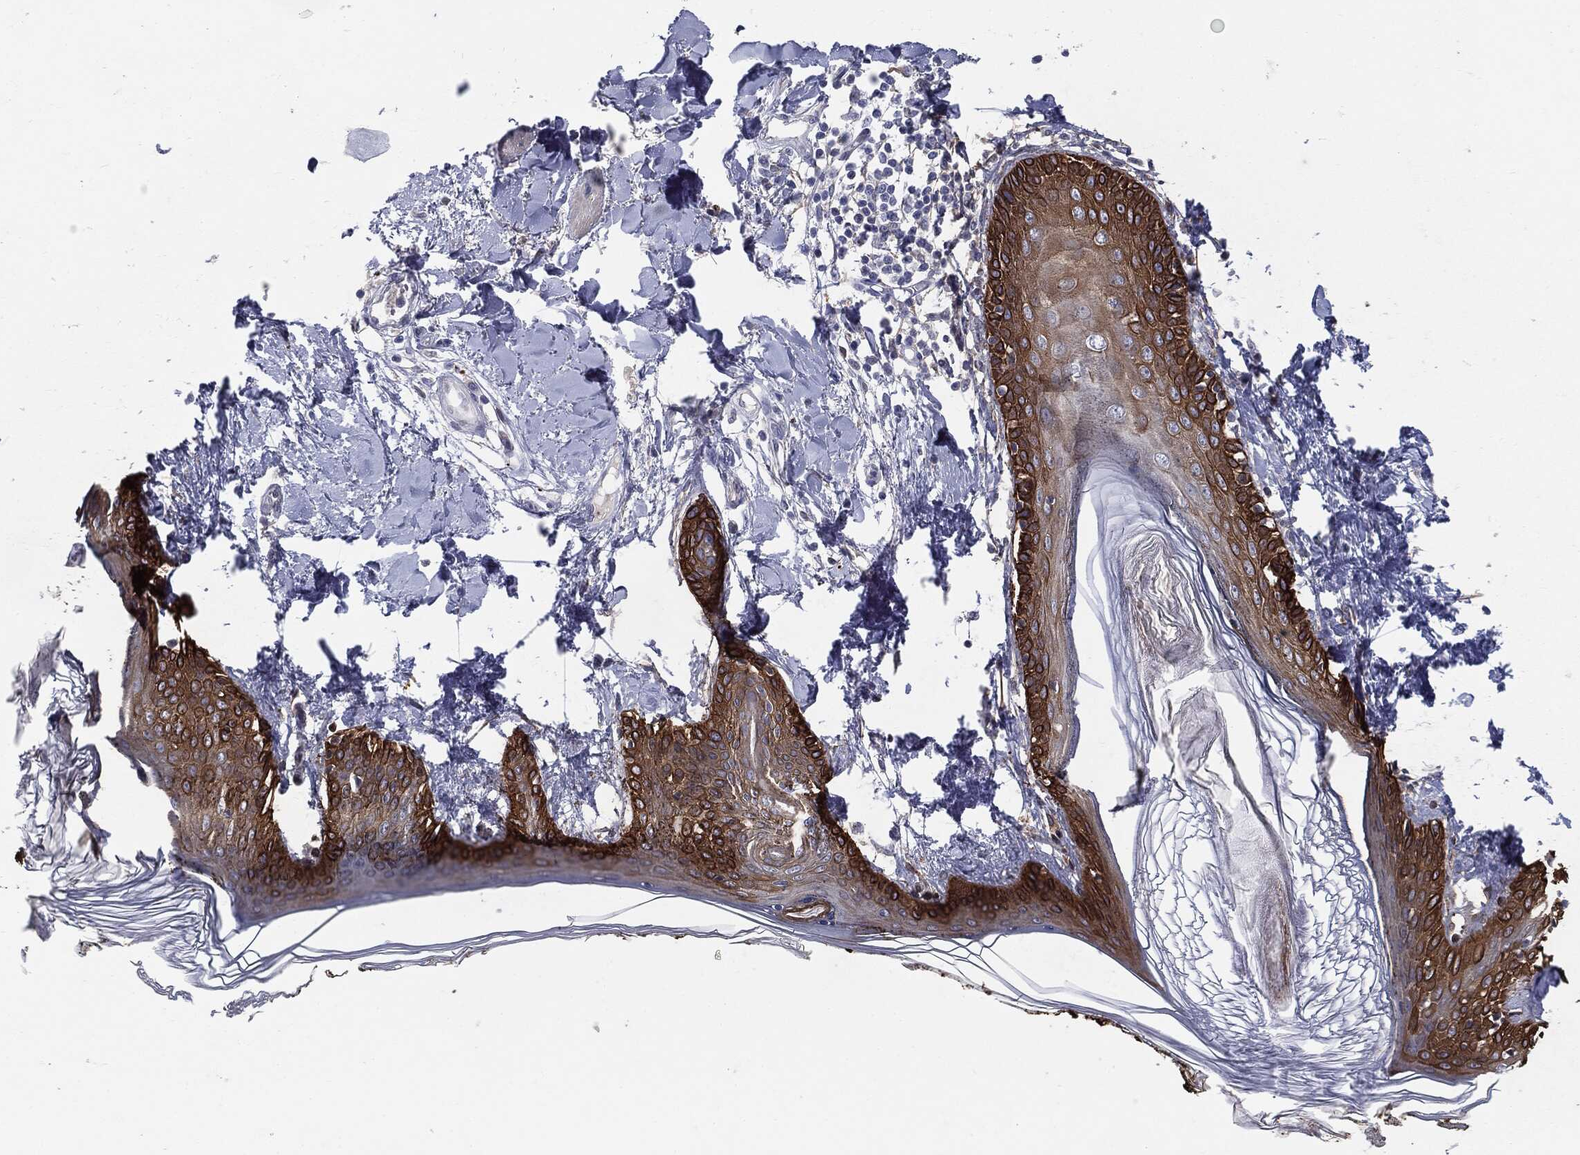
{"staining": {"intensity": "negative", "quantity": "none", "location": "none"}, "tissue": "skin", "cell_type": "Fibroblasts", "image_type": "normal", "snomed": [{"axis": "morphology", "description": "Normal tissue, NOS"}, {"axis": "morphology", "description": "Malignant melanoma, NOS"}, {"axis": "topography", "description": "Skin"}], "caption": "Image shows no significant protein staining in fibroblasts of normal skin.", "gene": "KRT5", "patient": {"sex": "female", "age": 34}}